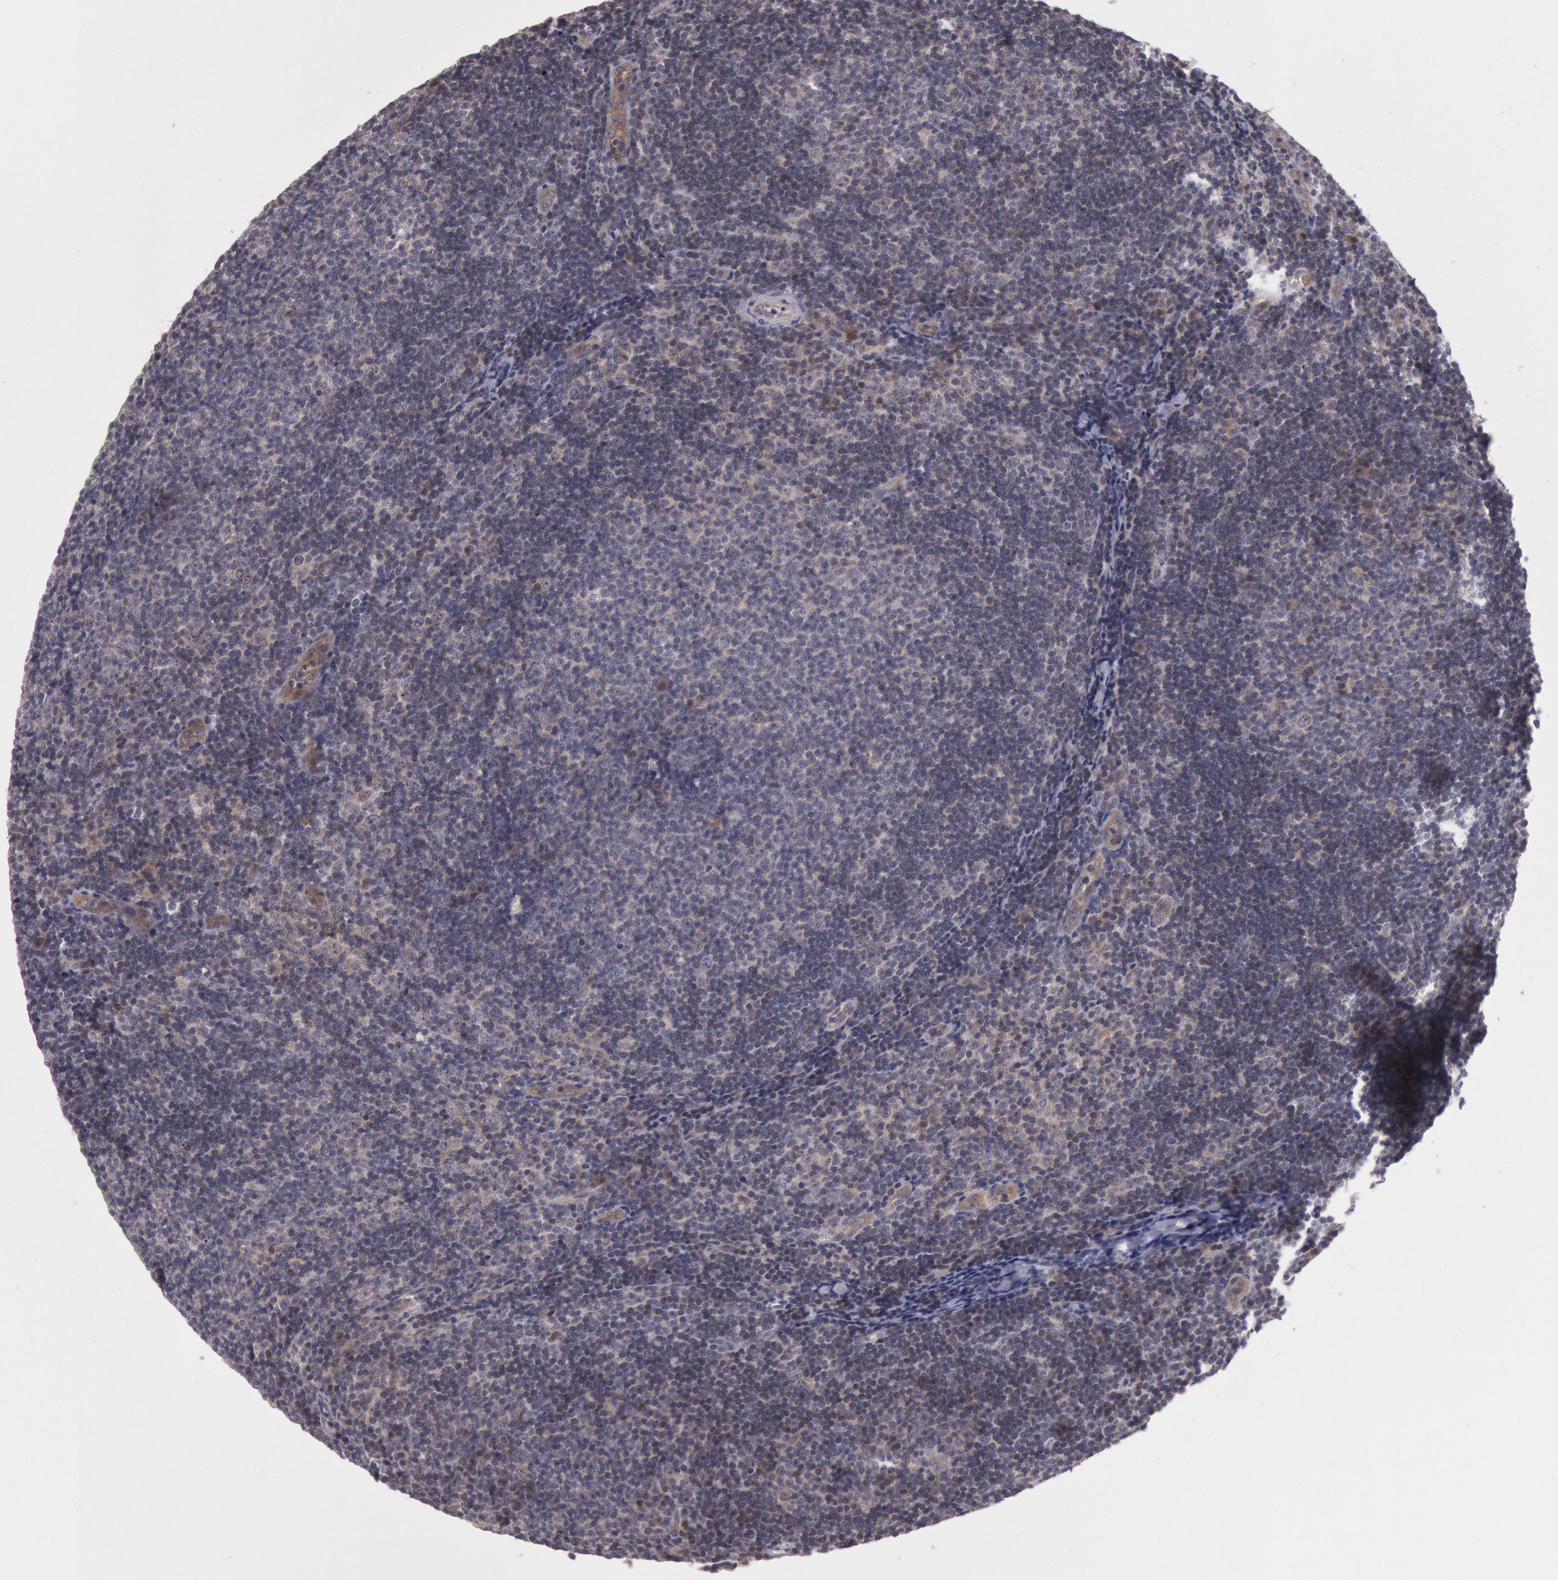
{"staining": {"intensity": "moderate", "quantity": "25%-75%", "location": "cytoplasmic/membranous"}, "tissue": "lymphoma", "cell_type": "Tumor cells", "image_type": "cancer", "snomed": [{"axis": "morphology", "description": "Malignant lymphoma, non-Hodgkin's type, Low grade"}, {"axis": "topography", "description": "Lymph node"}], "caption": "High-magnification brightfield microscopy of lymphoma stained with DAB (3,3'-diaminobenzidine) (brown) and counterstained with hematoxylin (blue). tumor cells exhibit moderate cytoplasmic/membranous positivity is present in approximately25%-75% of cells.", "gene": "TRIB2", "patient": {"sex": "male", "age": 49}}